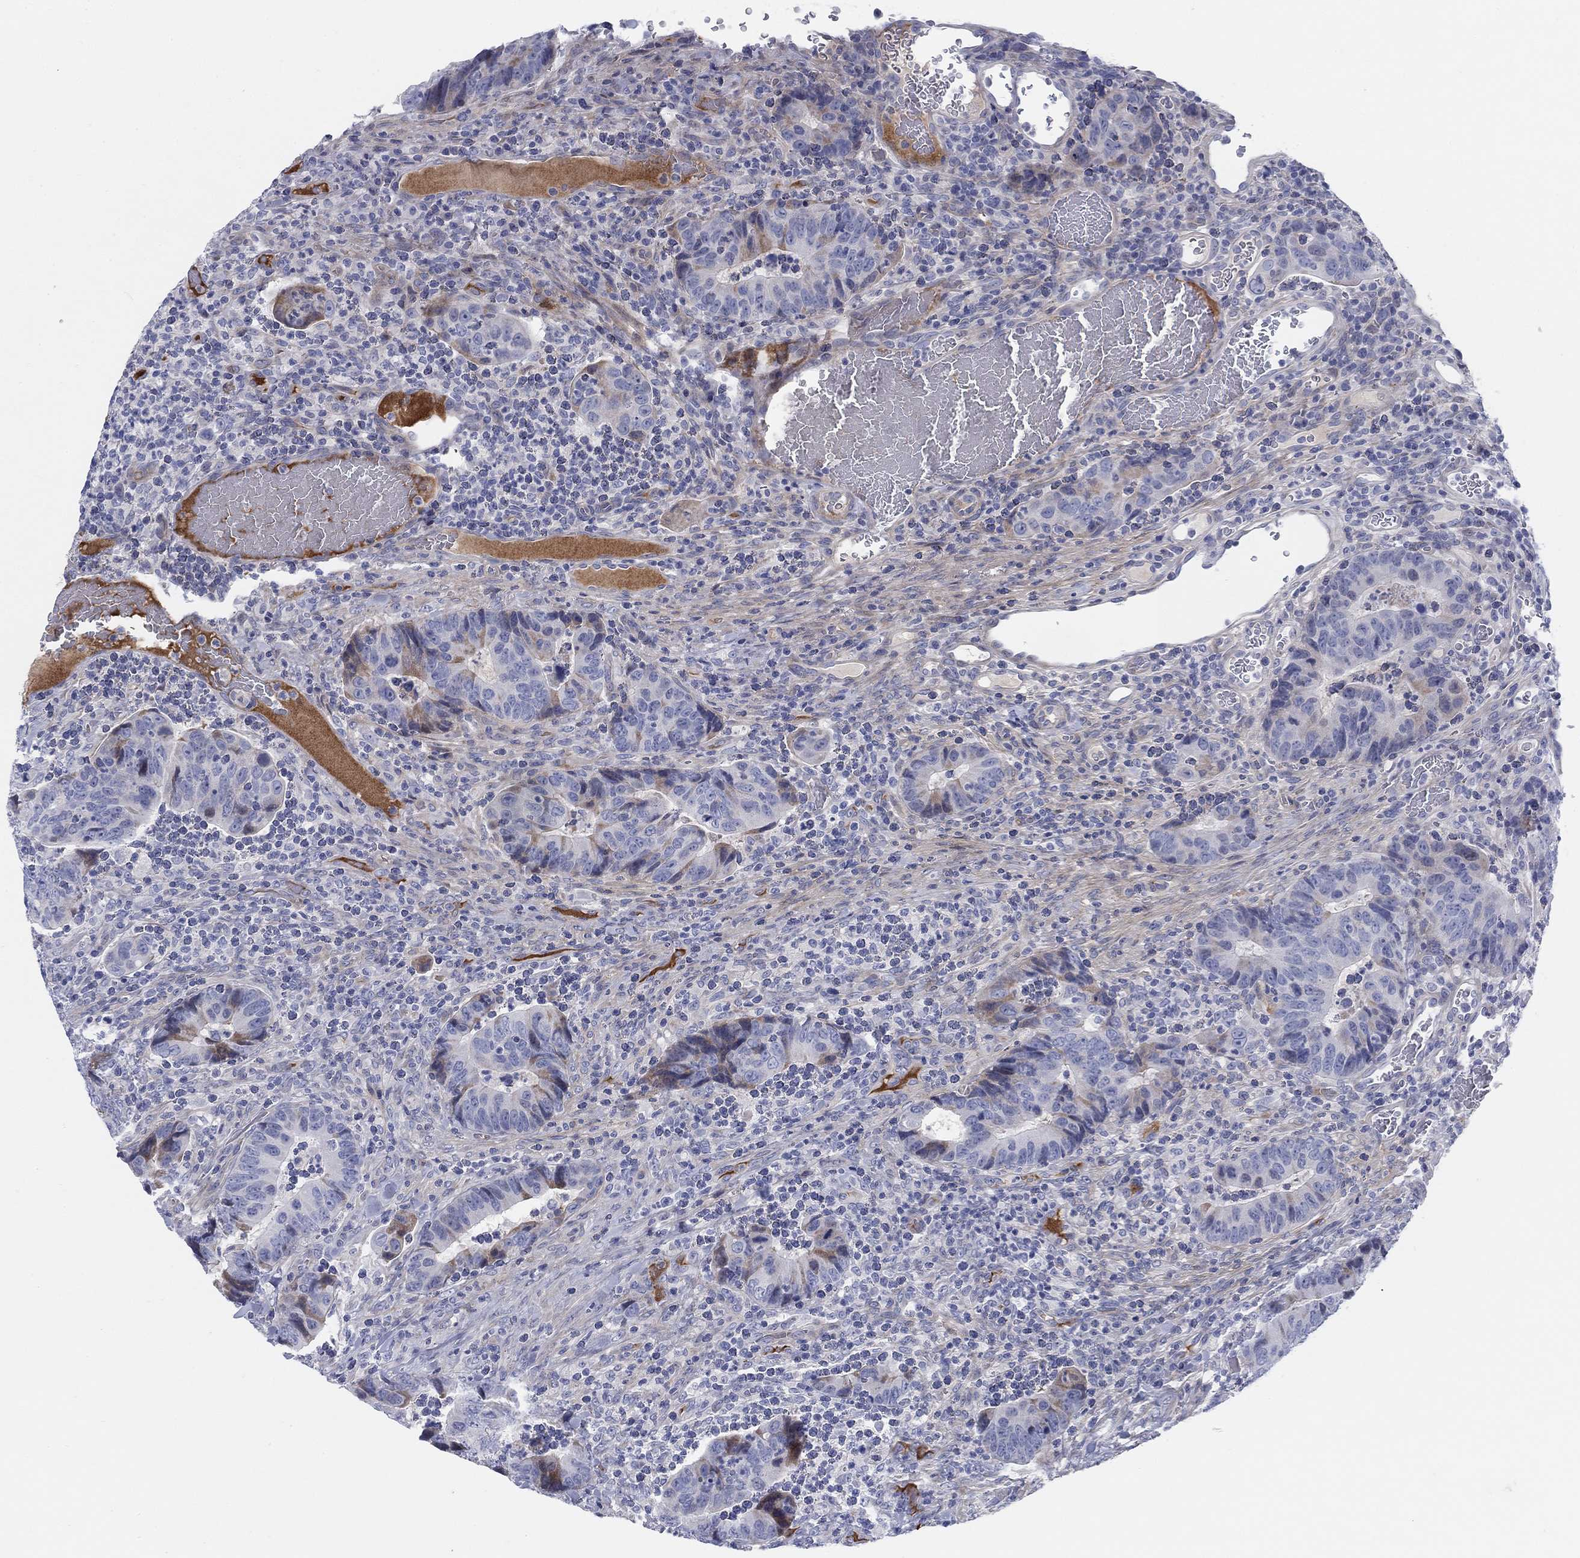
{"staining": {"intensity": "weak", "quantity": "<25%", "location": "cytoplasmic/membranous"}, "tissue": "colorectal cancer", "cell_type": "Tumor cells", "image_type": "cancer", "snomed": [{"axis": "morphology", "description": "Adenocarcinoma, NOS"}, {"axis": "topography", "description": "Colon"}], "caption": "A high-resolution micrograph shows immunohistochemistry (IHC) staining of colorectal cancer, which shows no significant positivity in tumor cells.", "gene": "HEATR4", "patient": {"sex": "female", "age": 56}}